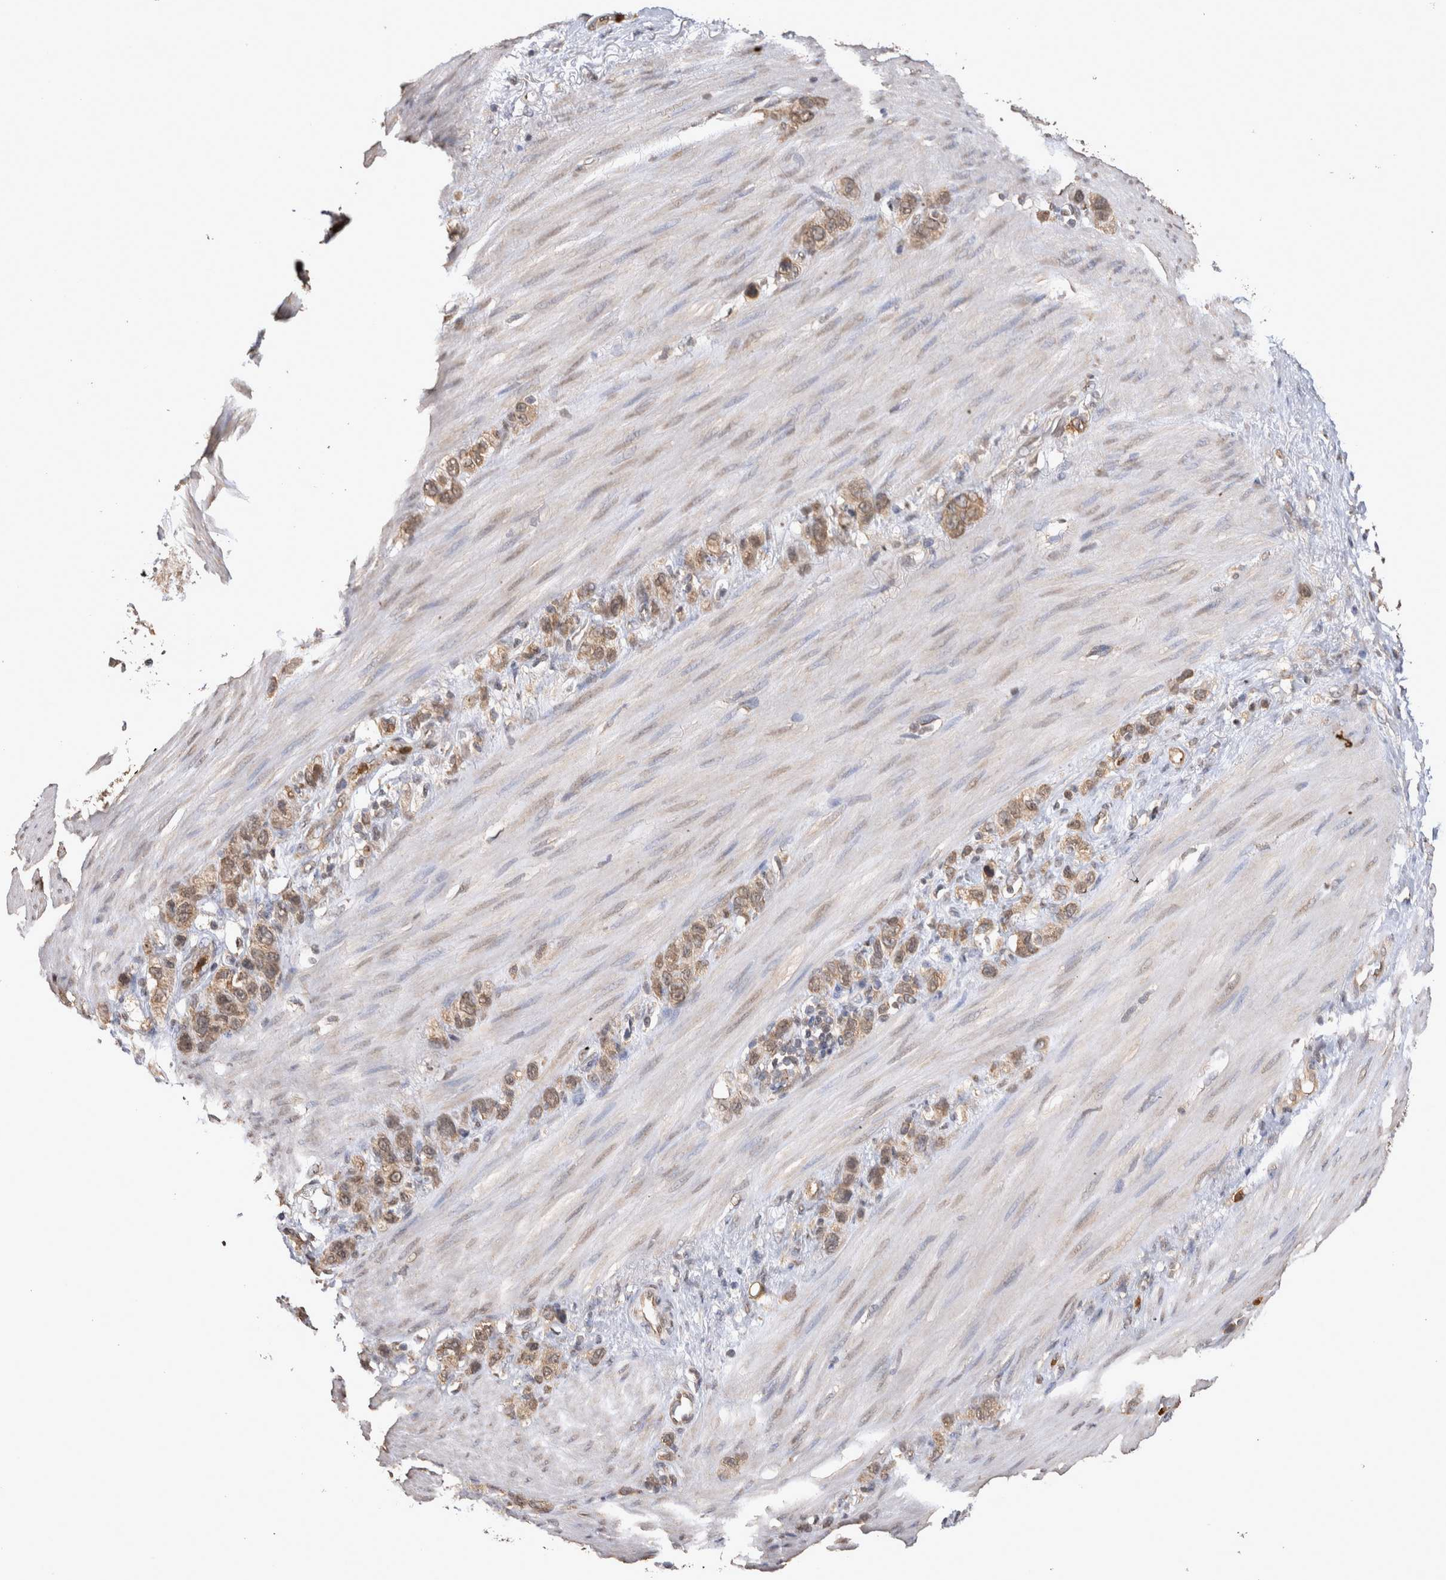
{"staining": {"intensity": "weak", "quantity": ">75%", "location": "cytoplasmic/membranous"}, "tissue": "stomach cancer", "cell_type": "Tumor cells", "image_type": "cancer", "snomed": [{"axis": "morphology", "description": "Adenocarcinoma, NOS"}, {"axis": "morphology", "description": "Adenocarcinoma, High grade"}, {"axis": "topography", "description": "Stomach, upper"}, {"axis": "topography", "description": "Stomach, lower"}], "caption": "About >75% of tumor cells in human stomach cancer (high-grade adenocarcinoma) reveal weak cytoplasmic/membranous protein expression as visualized by brown immunohistochemical staining.", "gene": "PAK4", "patient": {"sex": "female", "age": 65}}